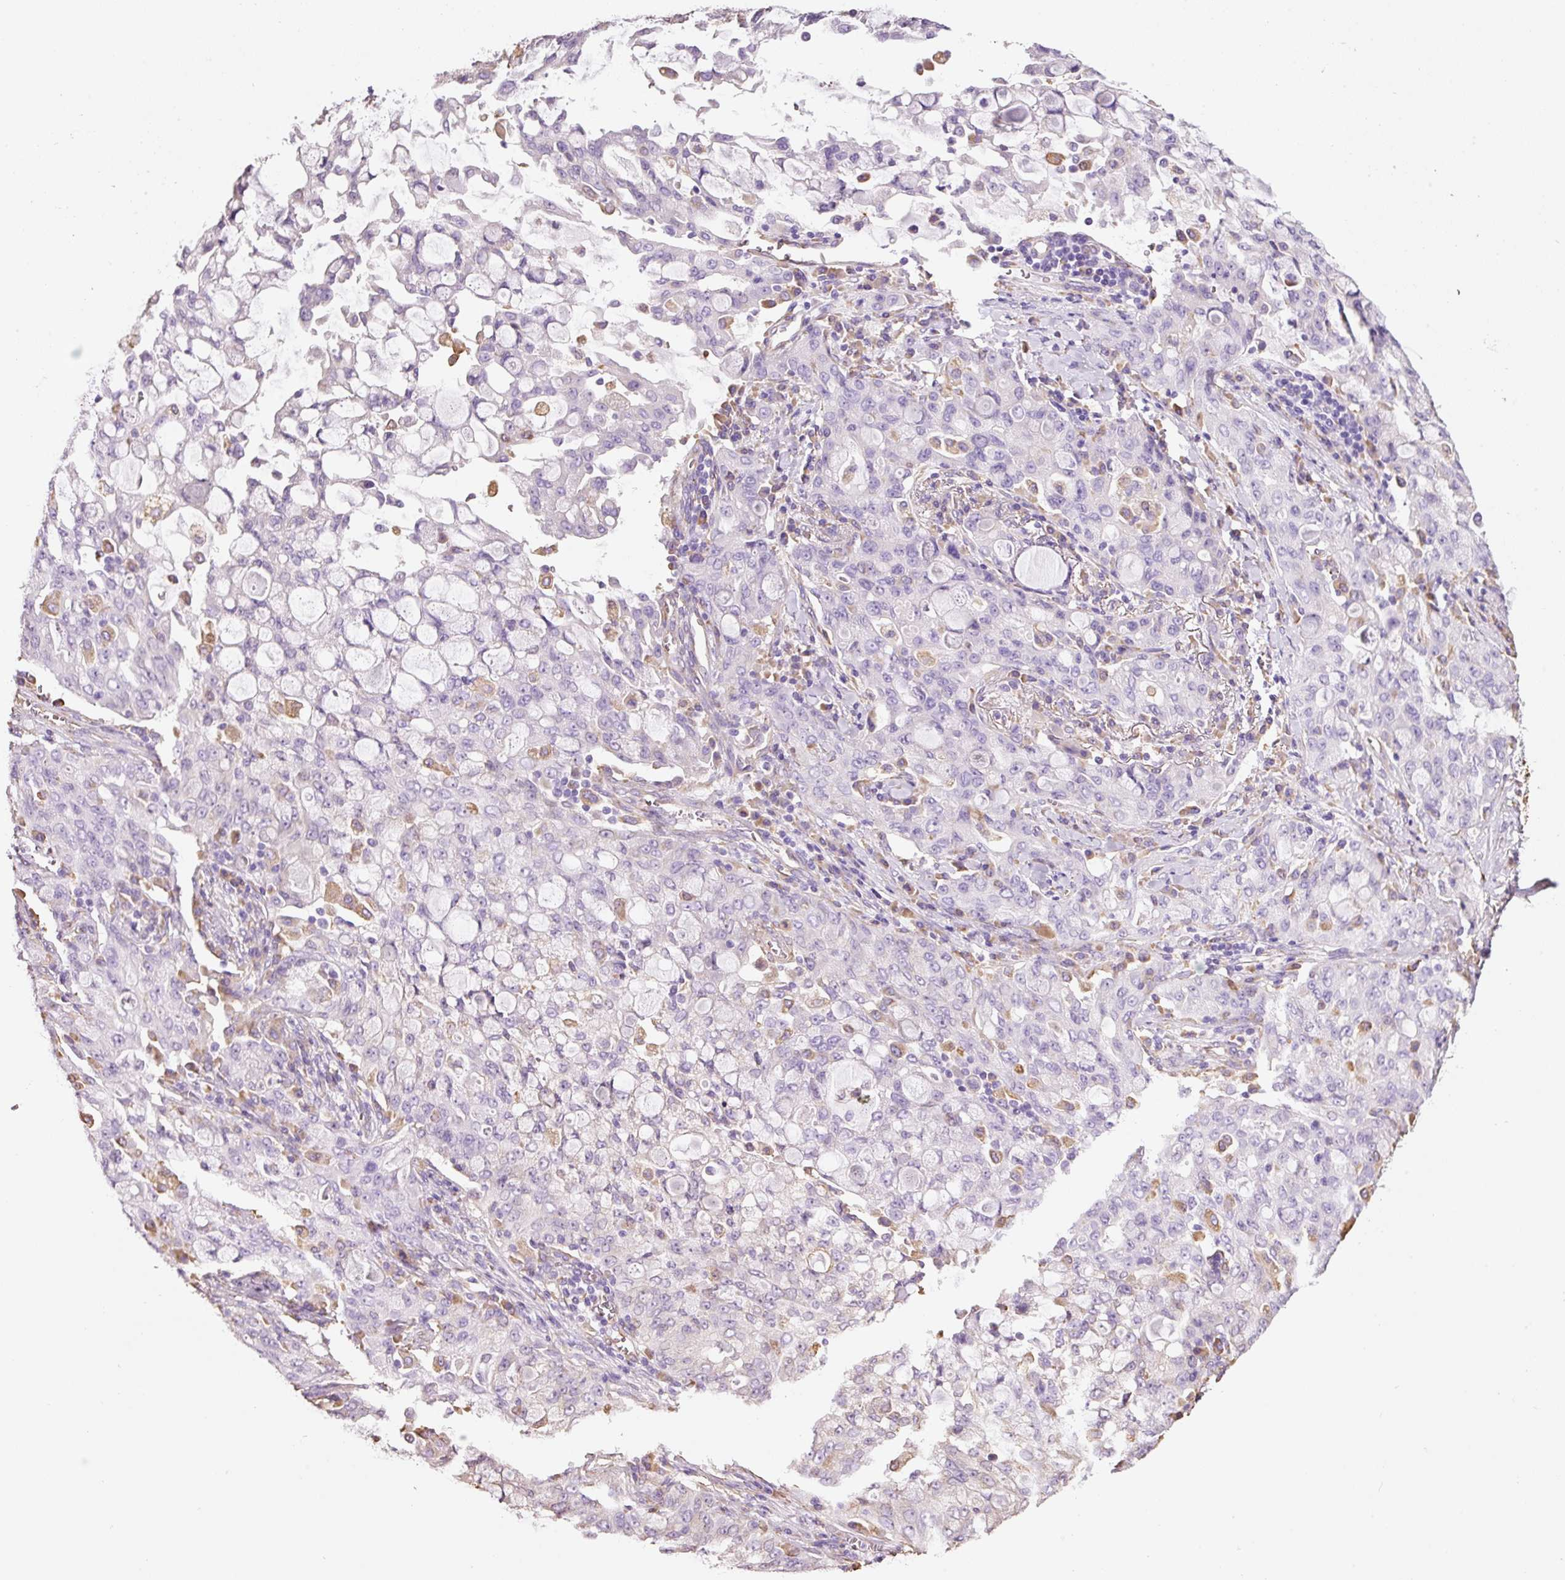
{"staining": {"intensity": "negative", "quantity": "none", "location": "none"}, "tissue": "lung cancer", "cell_type": "Tumor cells", "image_type": "cancer", "snomed": [{"axis": "morphology", "description": "Adenocarcinoma, NOS"}, {"axis": "topography", "description": "Lung"}], "caption": "Immunohistochemical staining of lung cancer (adenocarcinoma) shows no significant expression in tumor cells.", "gene": "GCG", "patient": {"sex": "female", "age": 44}}